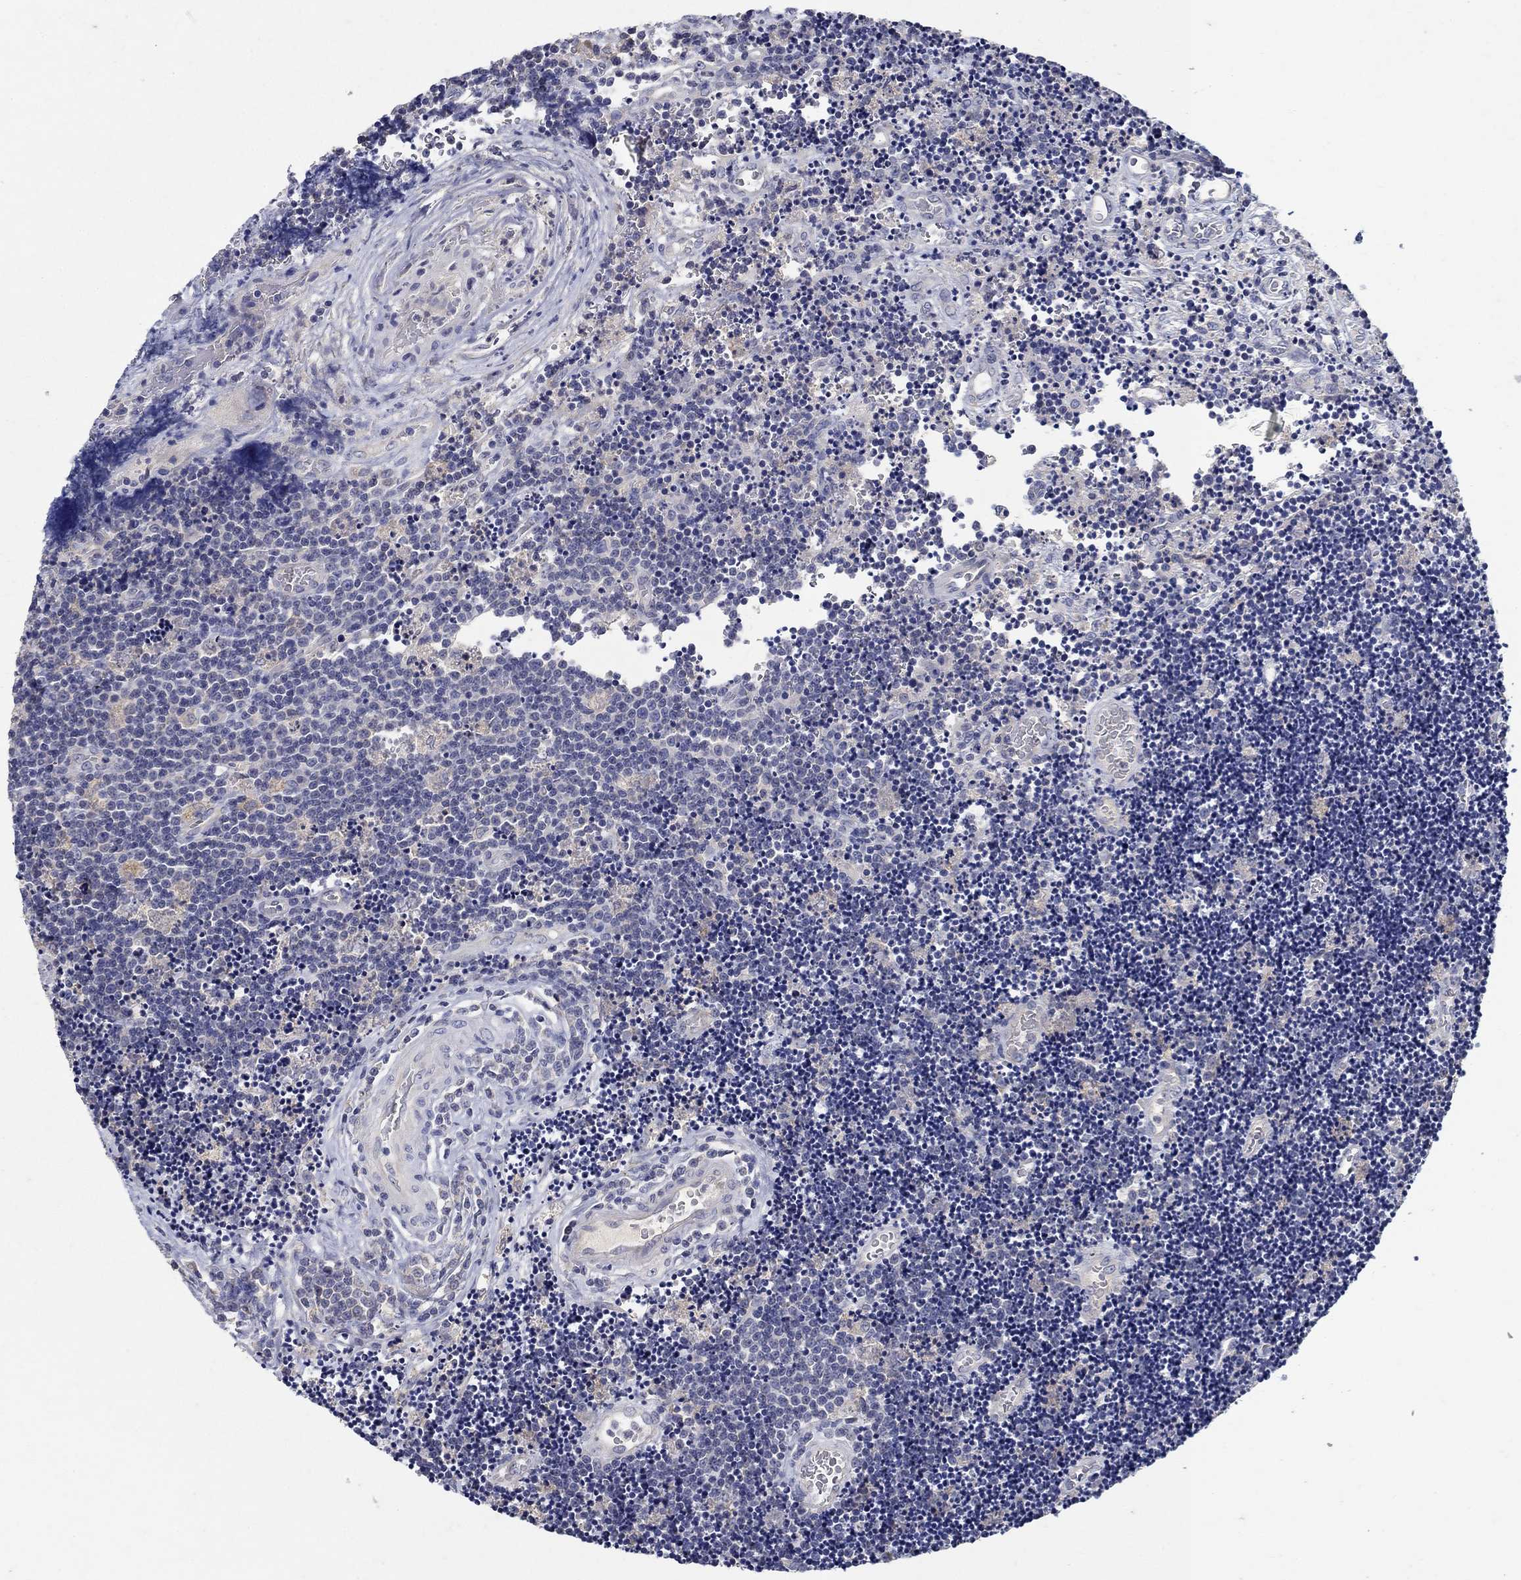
{"staining": {"intensity": "negative", "quantity": "none", "location": "none"}, "tissue": "lymphoma", "cell_type": "Tumor cells", "image_type": "cancer", "snomed": [{"axis": "morphology", "description": "Malignant lymphoma, non-Hodgkin's type, Low grade"}, {"axis": "topography", "description": "Brain"}], "caption": "This is an IHC photomicrograph of malignant lymphoma, non-Hodgkin's type (low-grade). There is no positivity in tumor cells.", "gene": "PROZ", "patient": {"sex": "female", "age": 66}}